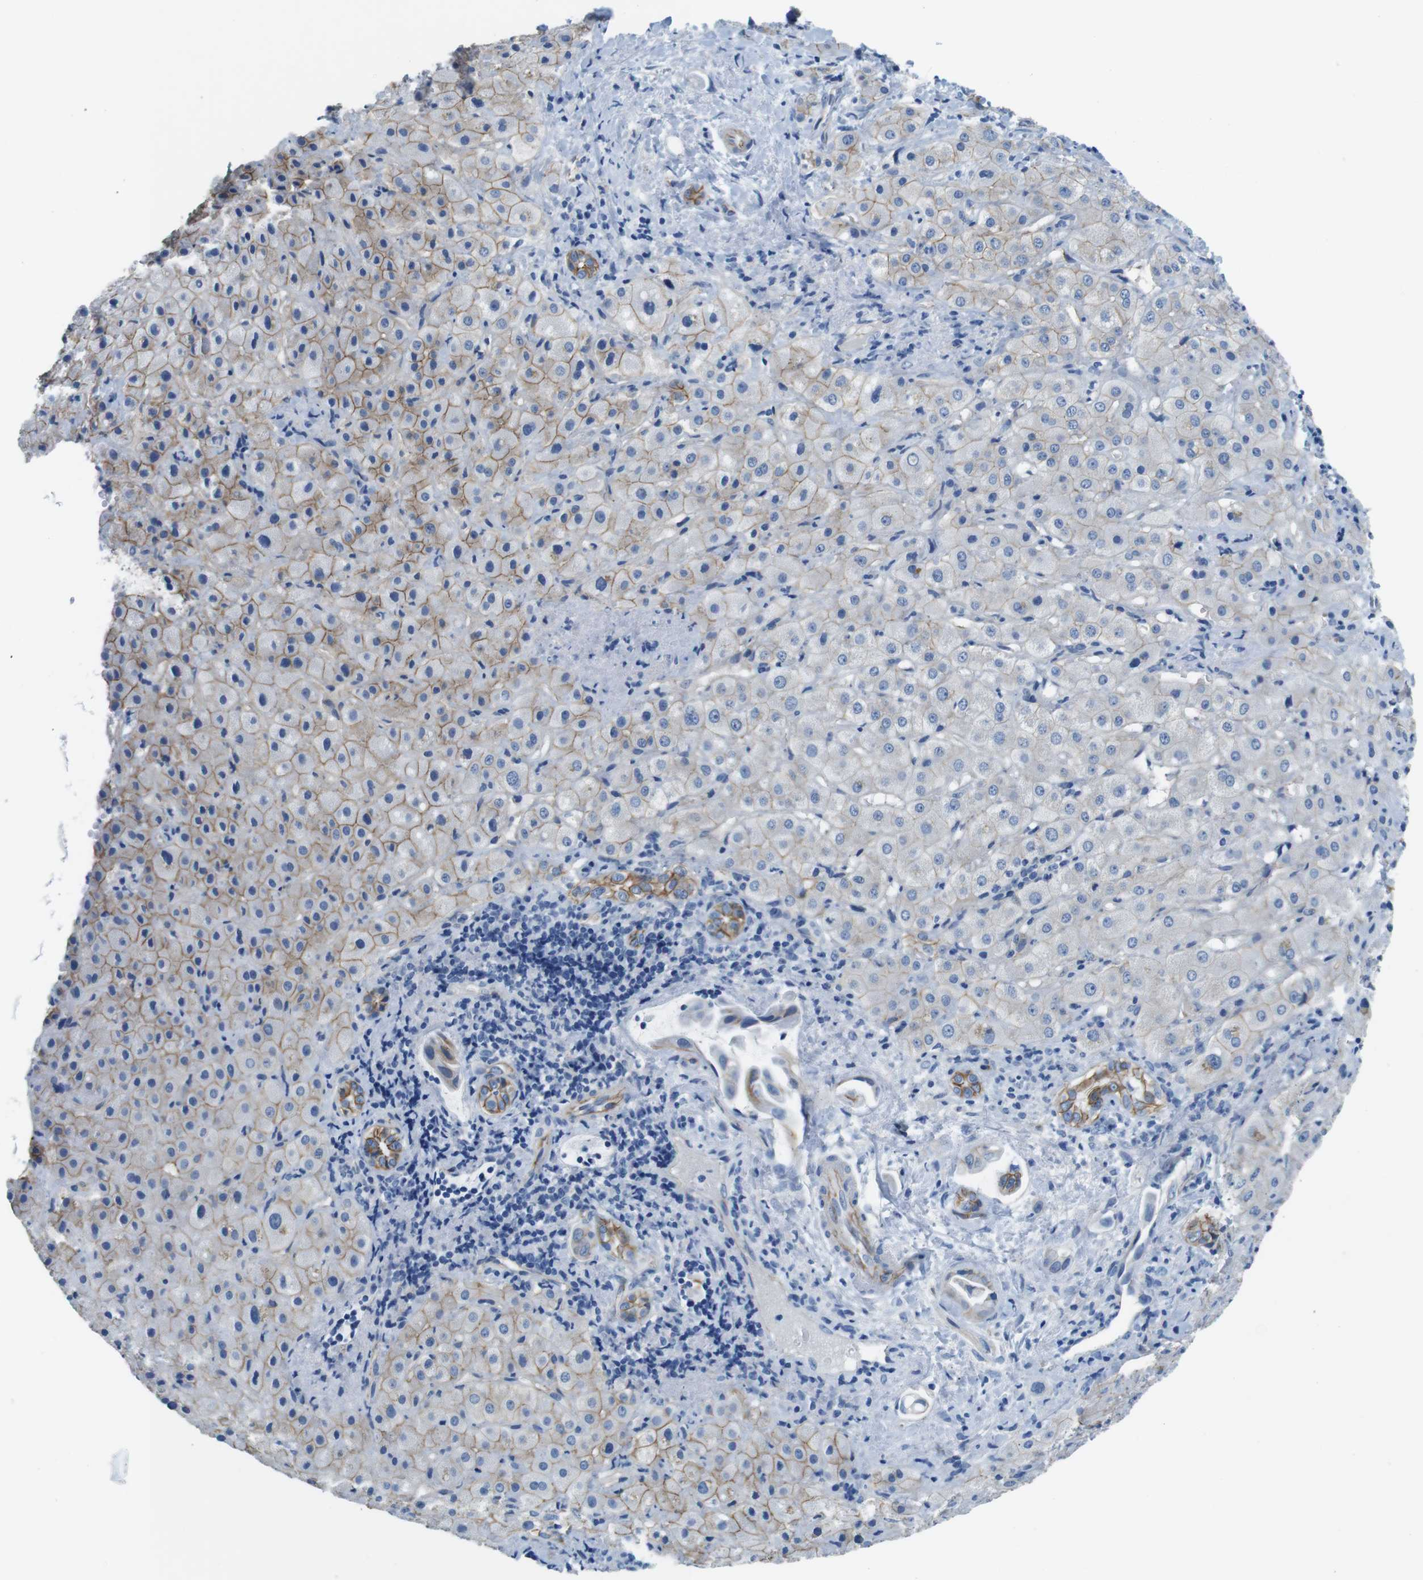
{"staining": {"intensity": "moderate", "quantity": "25%-75%", "location": "cytoplasmic/membranous"}, "tissue": "liver cancer", "cell_type": "Tumor cells", "image_type": "cancer", "snomed": [{"axis": "morphology", "description": "Cholangiocarcinoma"}, {"axis": "topography", "description": "Liver"}], "caption": "Immunohistochemical staining of liver cholangiocarcinoma displays moderate cytoplasmic/membranous protein expression in about 25%-75% of tumor cells. (IHC, brightfield microscopy, high magnification).", "gene": "SLC6A6", "patient": {"sex": "female", "age": 65}}